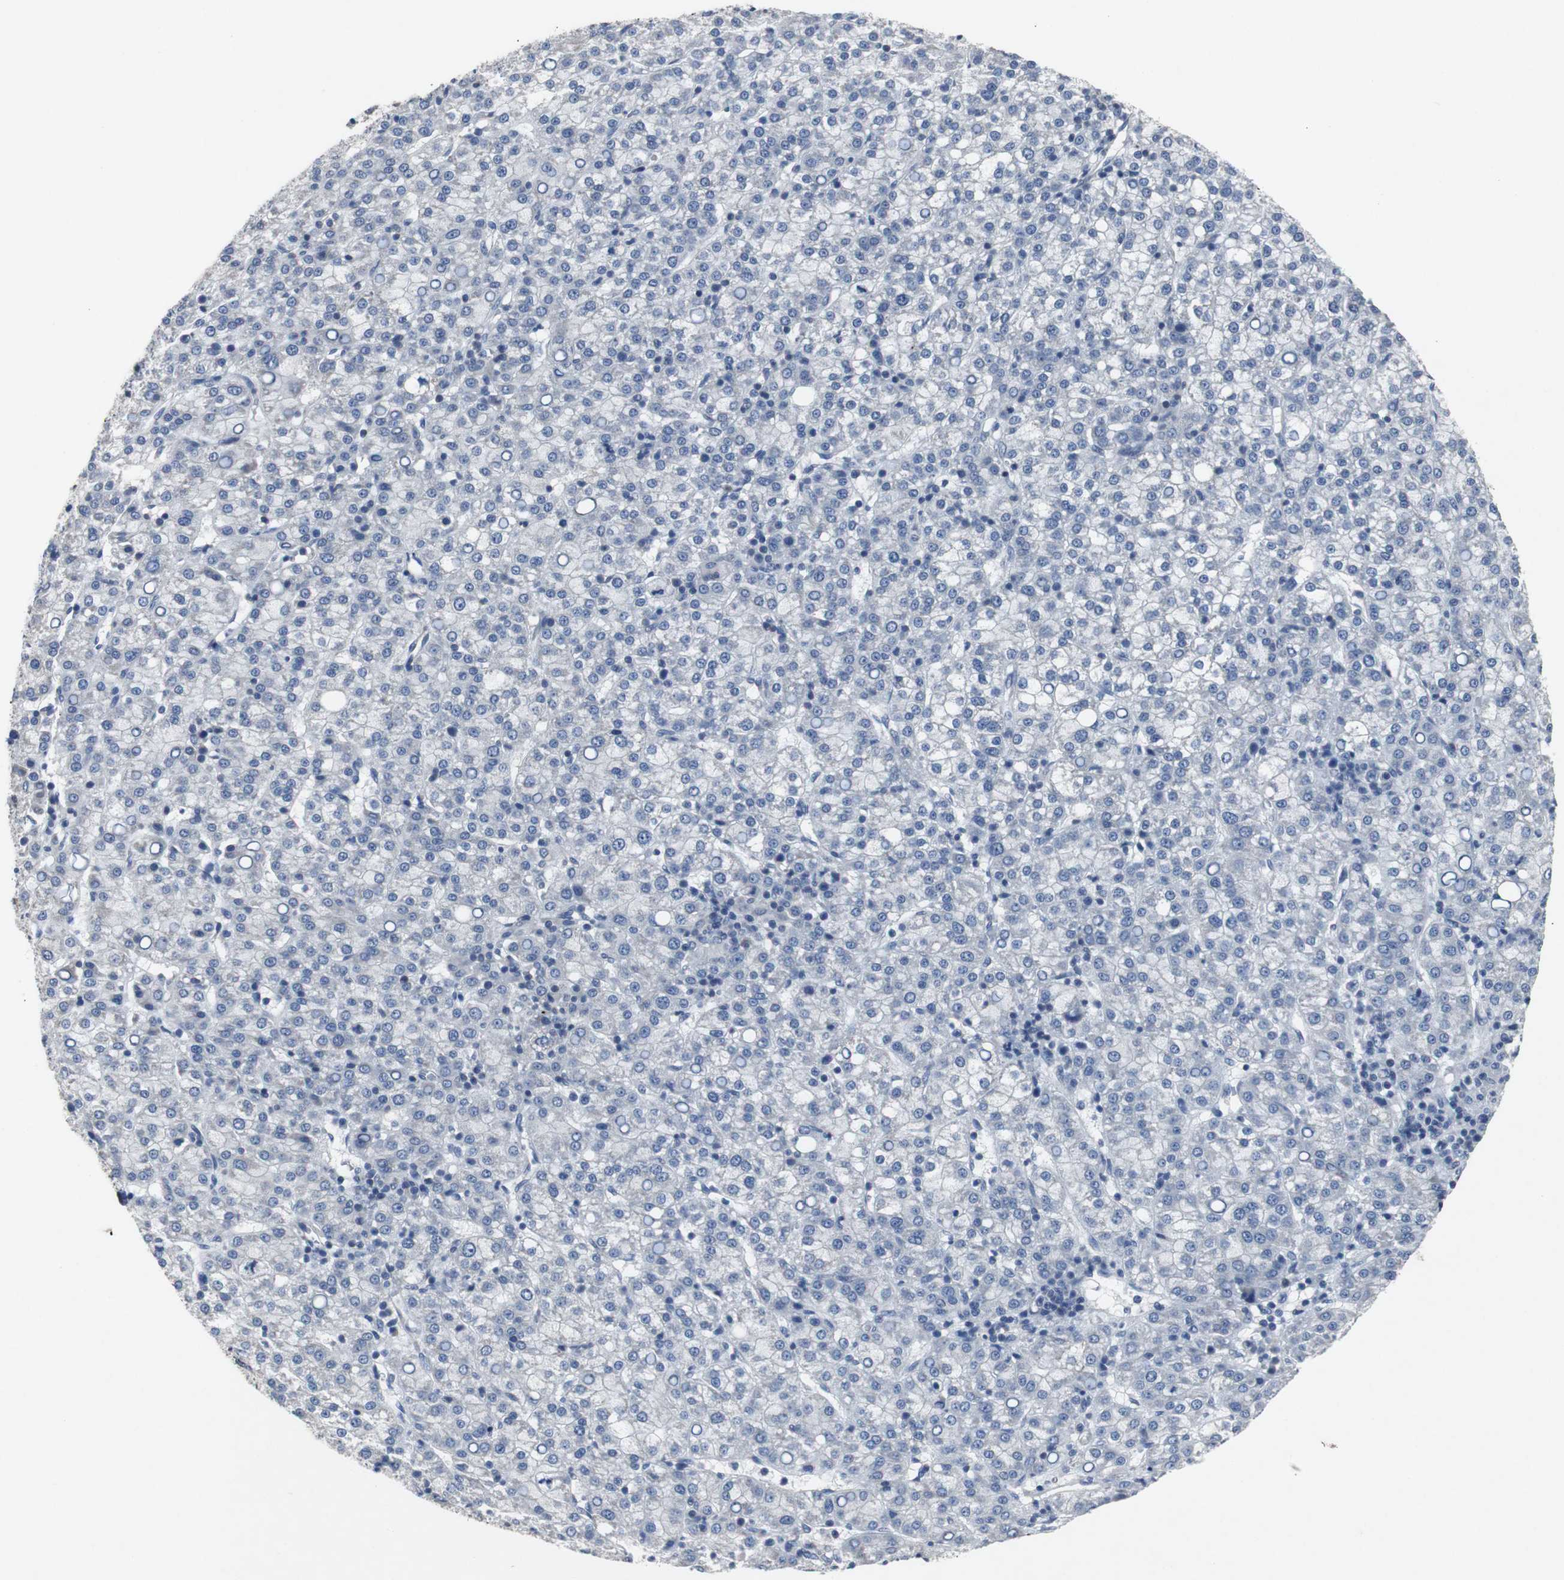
{"staining": {"intensity": "negative", "quantity": "none", "location": "none"}, "tissue": "liver cancer", "cell_type": "Tumor cells", "image_type": "cancer", "snomed": [{"axis": "morphology", "description": "Carcinoma, Hepatocellular, NOS"}, {"axis": "topography", "description": "Liver"}], "caption": "DAB immunohistochemical staining of liver hepatocellular carcinoma displays no significant staining in tumor cells.", "gene": "RBM47", "patient": {"sex": "female", "age": 58}}